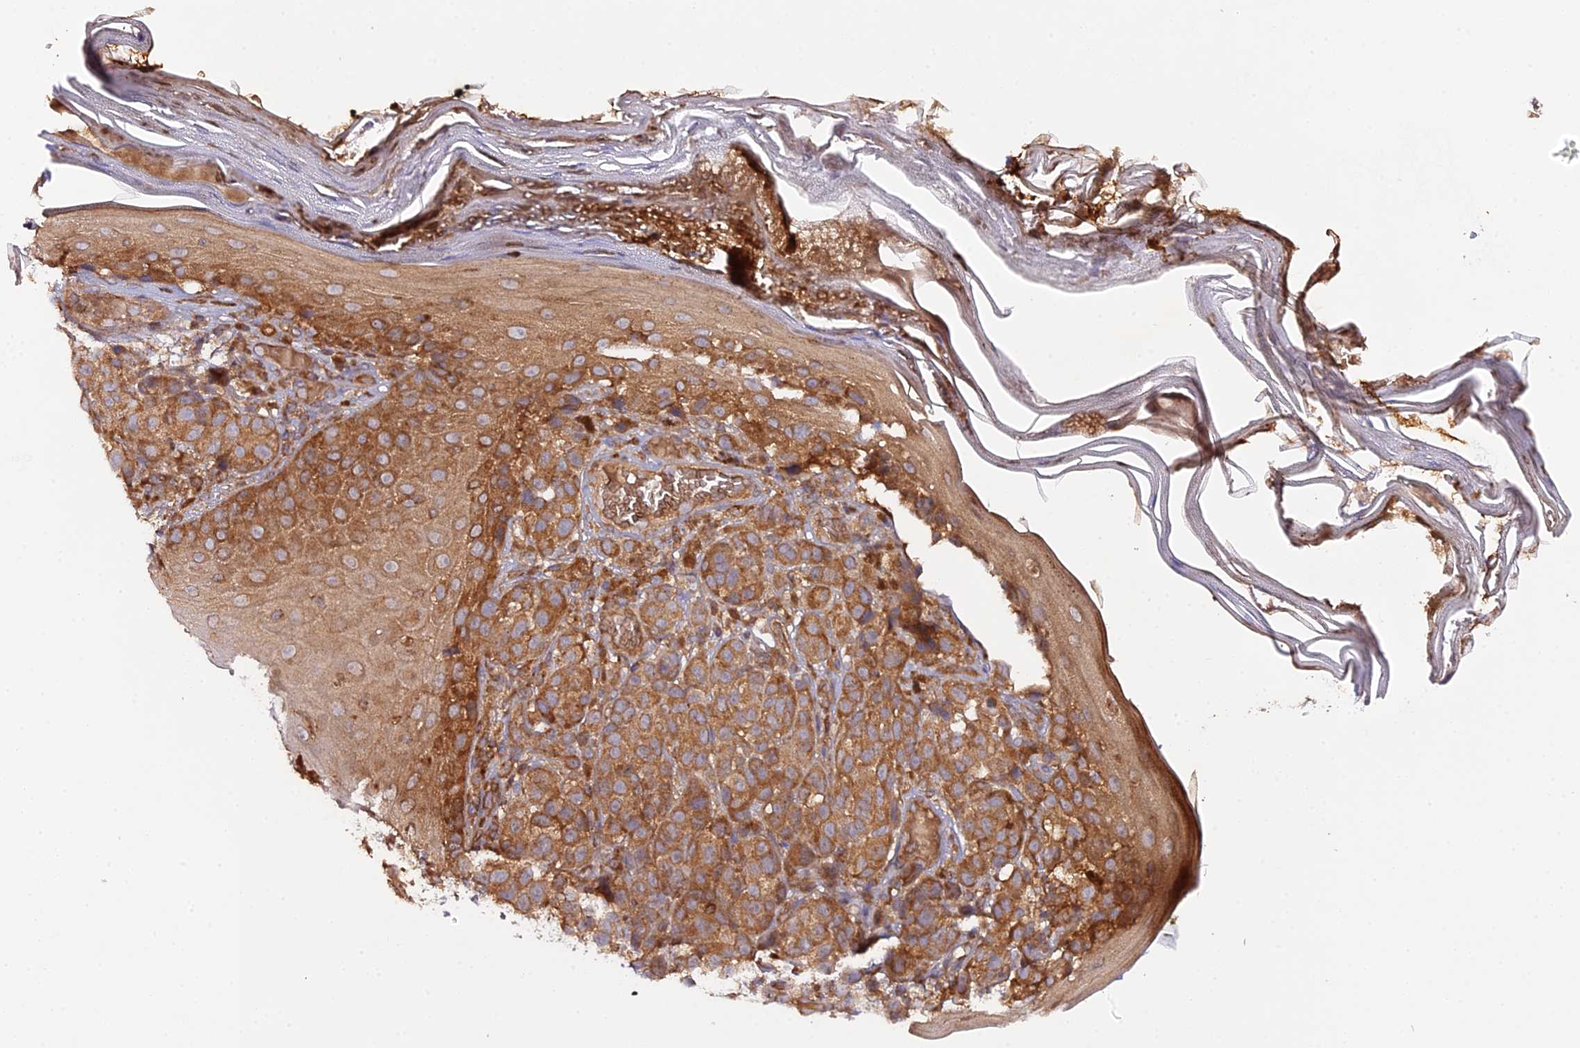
{"staining": {"intensity": "strong", "quantity": ">75%", "location": "cytoplasmic/membranous"}, "tissue": "melanoma", "cell_type": "Tumor cells", "image_type": "cancer", "snomed": [{"axis": "morphology", "description": "Malignant melanoma, NOS"}, {"axis": "topography", "description": "Skin"}], "caption": "Approximately >75% of tumor cells in melanoma exhibit strong cytoplasmic/membranous protein expression as visualized by brown immunohistochemical staining.", "gene": "TRIM26", "patient": {"sex": "male", "age": 38}}